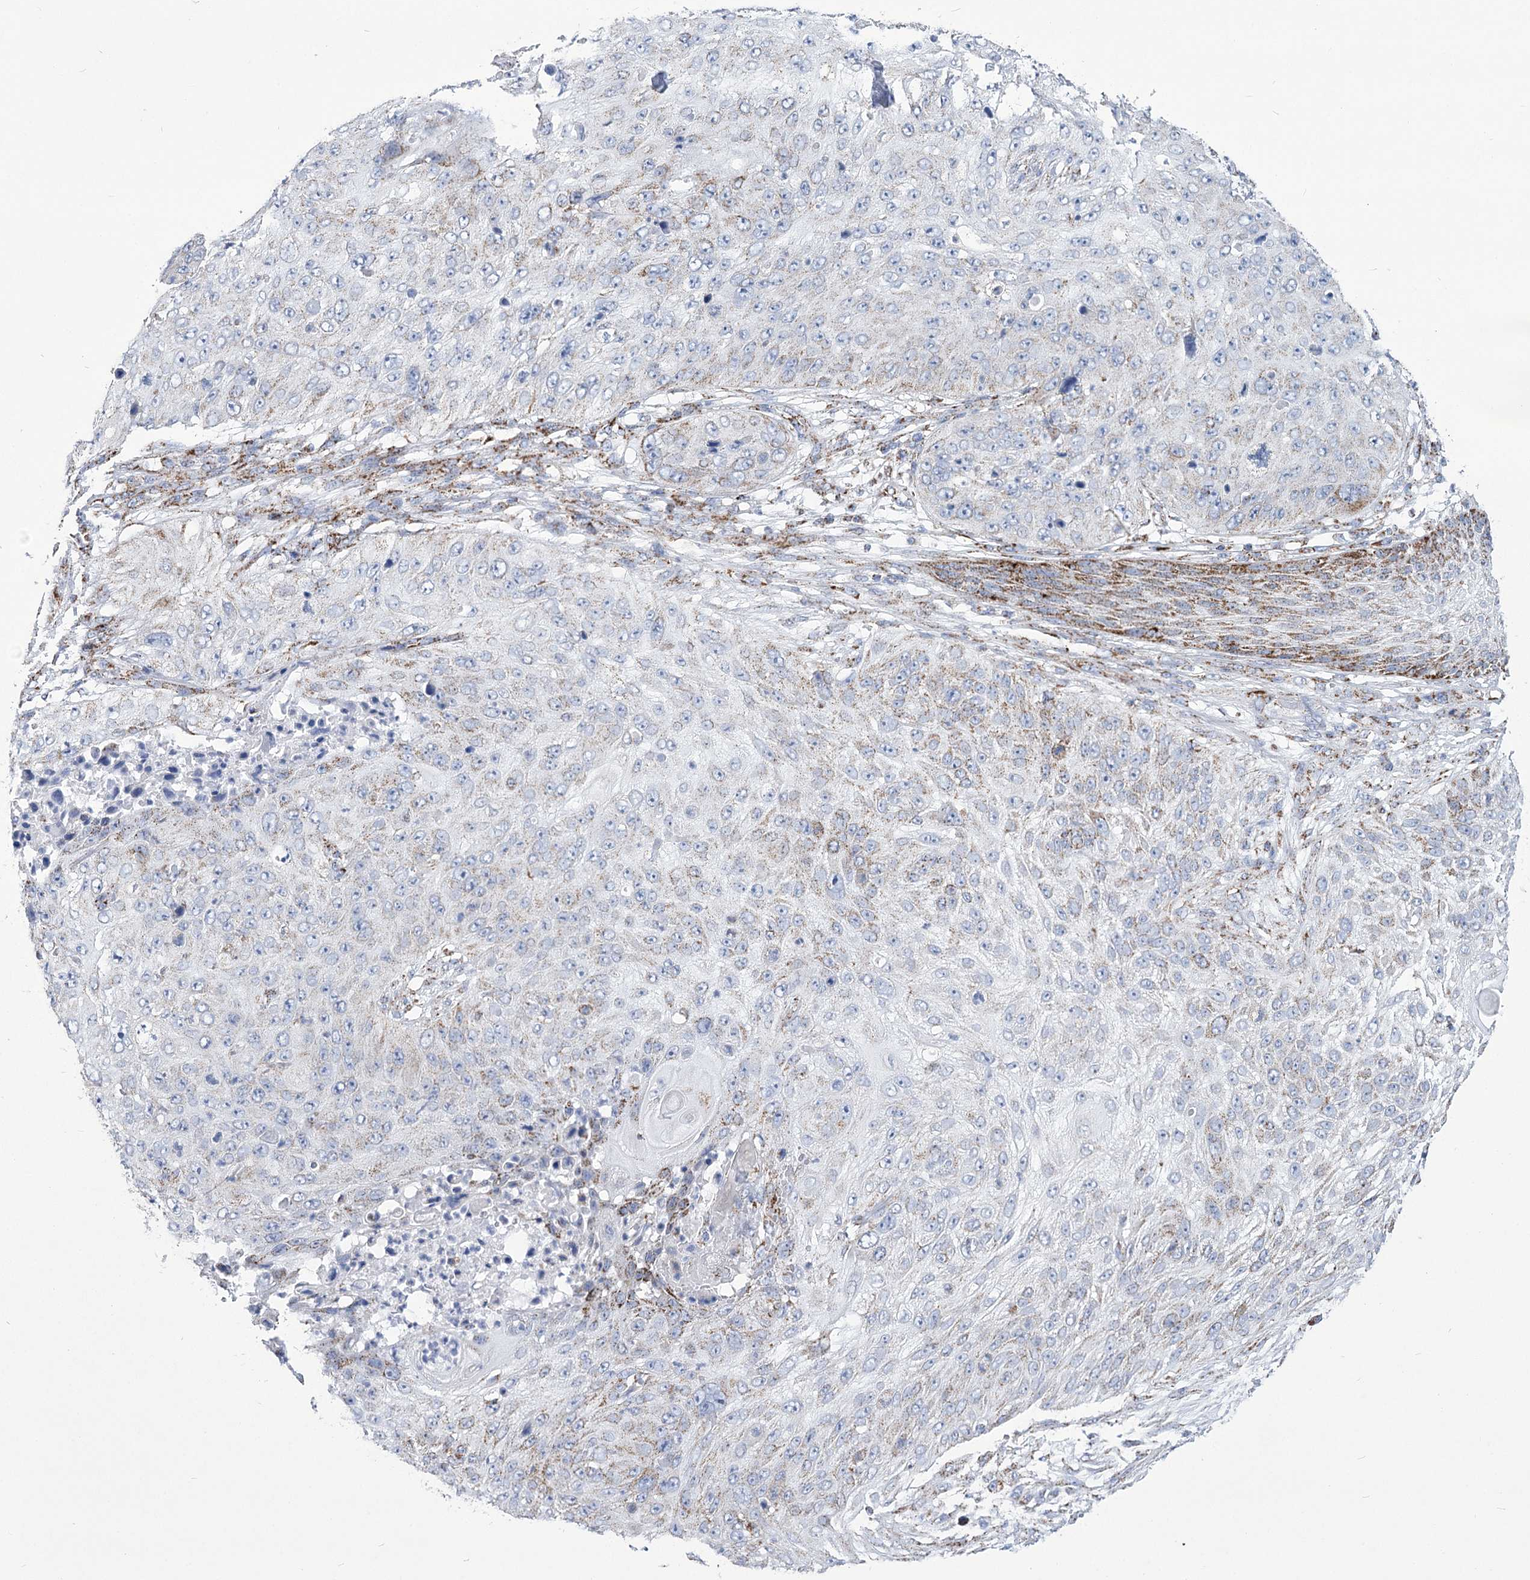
{"staining": {"intensity": "weak", "quantity": "<25%", "location": "cytoplasmic/membranous"}, "tissue": "skin cancer", "cell_type": "Tumor cells", "image_type": "cancer", "snomed": [{"axis": "morphology", "description": "Squamous cell carcinoma, NOS"}, {"axis": "topography", "description": "Skin"}], "caption": "DAB (3,3'-diaminobenzidine) immunohistochemical staining of human skin cancer demonstrates no significant positivity in tumor cells.", "gene": "PDHB", "patient": {"sex": "female", "age": 80}}